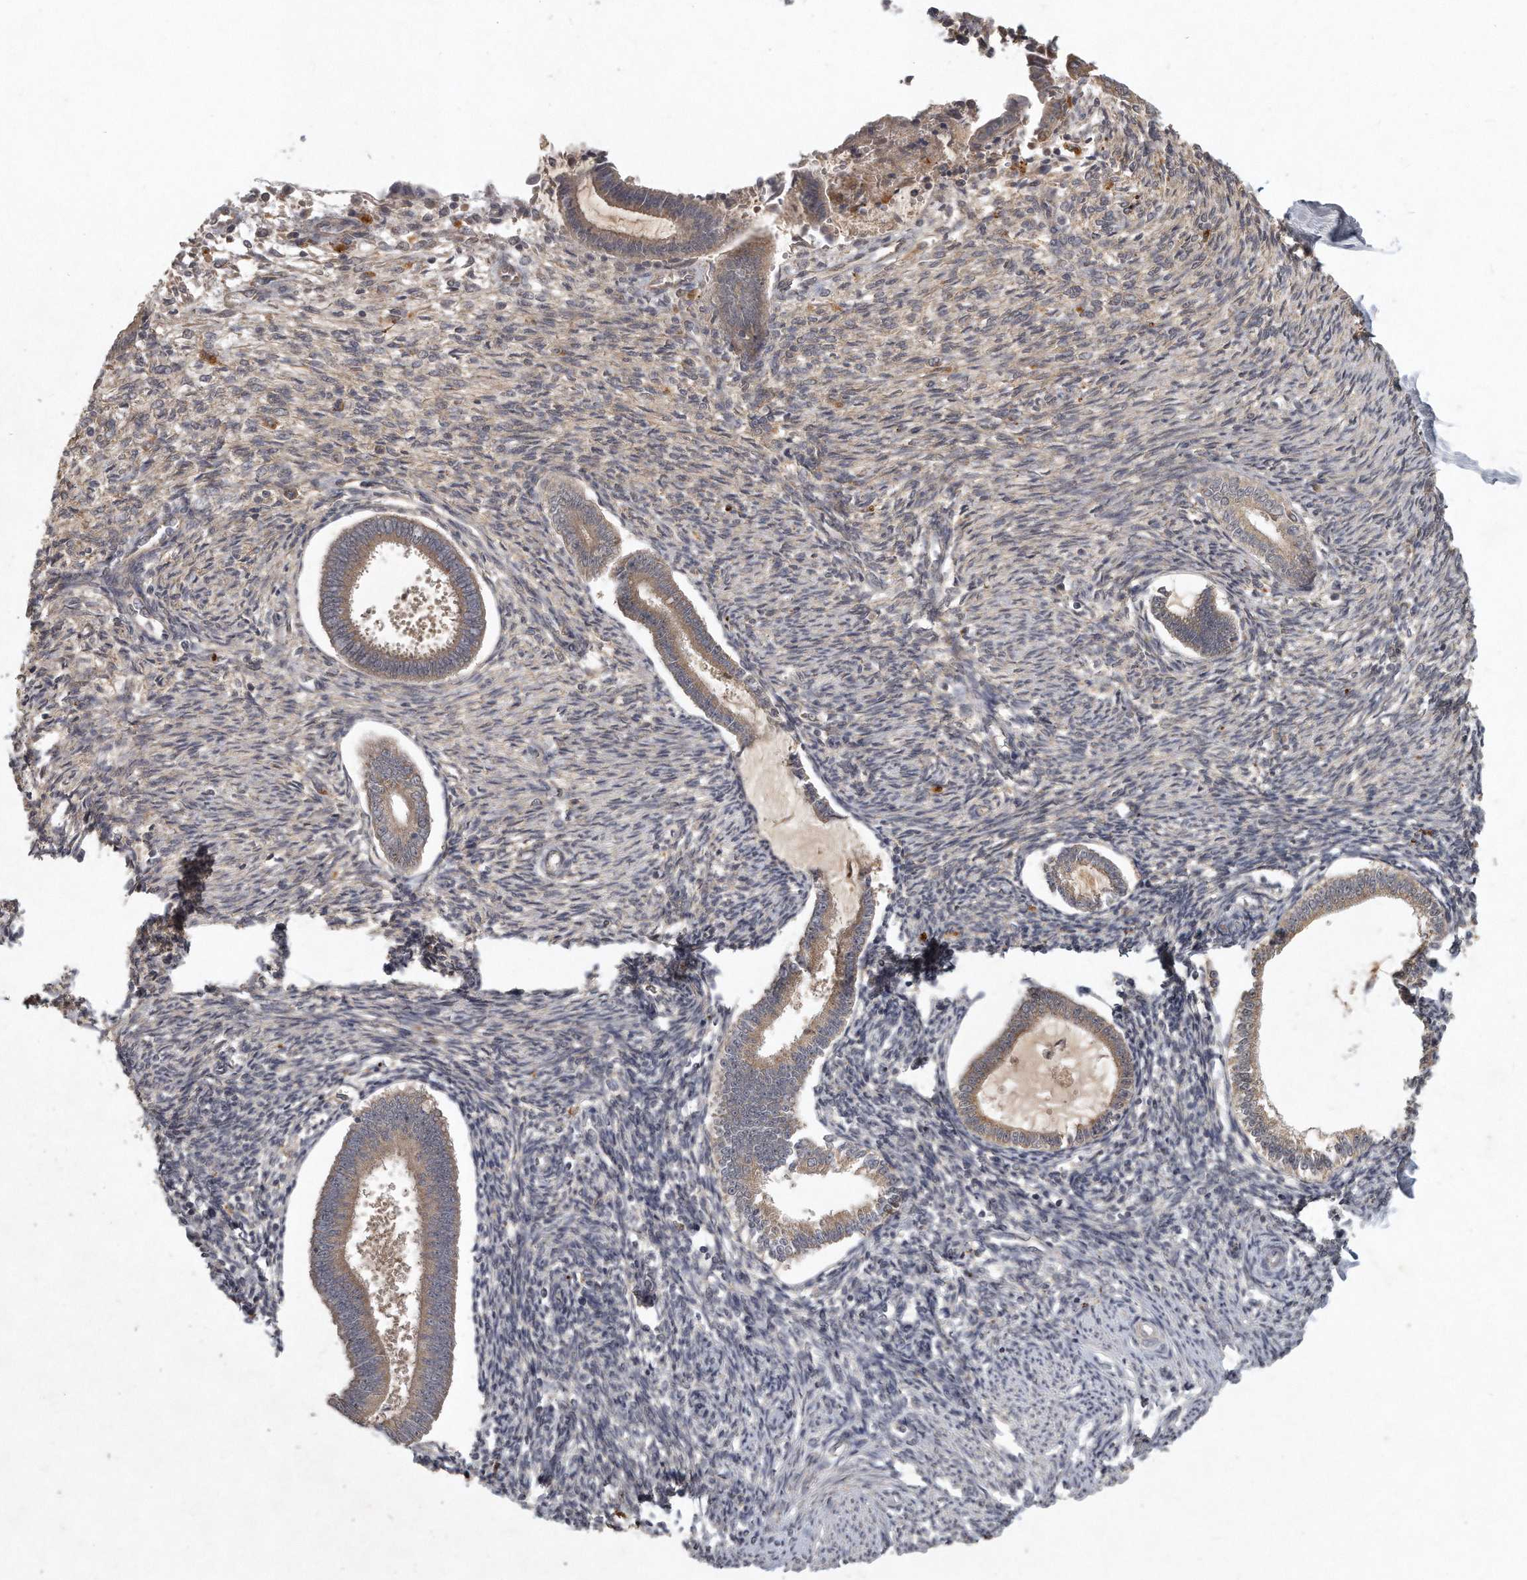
{"staining": {"intensity": "moderate", "quantity": "<25%", "location": "cytoplasmic/membranous"}, "tissue": "endometrium", "cell_type": "Cells in endometrial stroma", "image_type": "normal", "snomed": [{"axis": "morphology", "description": "Normal tissue, NOS"}, {"axis": "topography", "description": "Endometrium"}], "caption": "Protein expression by immunohistochemistry displays moderate cytoplasmic/membranous positivity in about <25% of cells in endometrial stroma in unremarkable endometrium.", "gene": "LGALS8", "patient": {"sex": "female", "age": 56}}